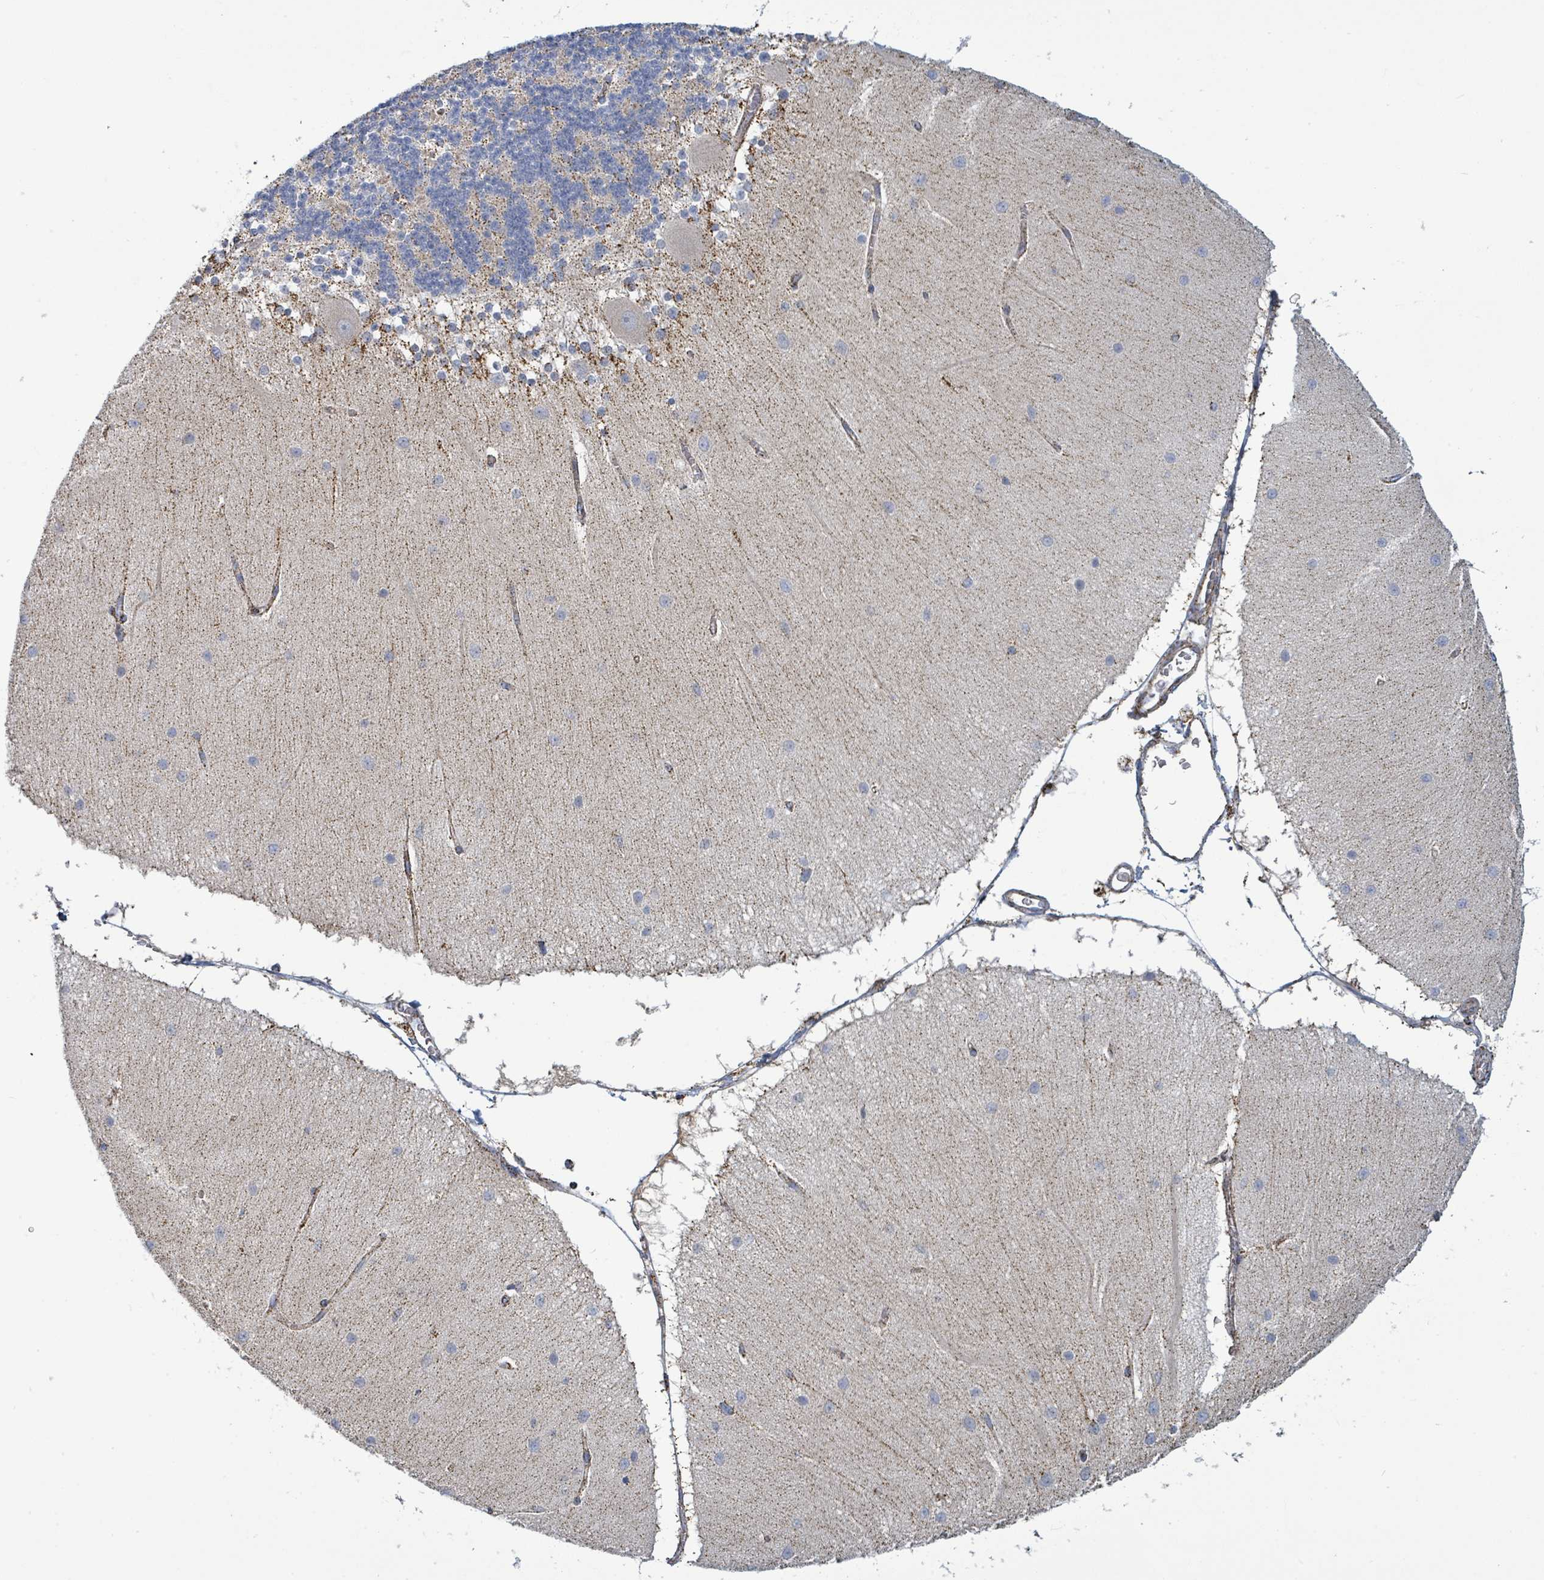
{"staining": {"intensity": "negative", "quantity": "none", "location": "none"}, "tissue": "cerebellum", "cell_type": "Cells in granular layer", "image_type": "normal", "snomed": [{"axis": "morphology", "description": "Normal tissue, NOS"}, {"axis": "topography", "description": "Cerebellum"}], "caption": "Cells in granular layer show no significant expression in unremarkable cerebellum. (DAB (3,3'-diaminobenzidine) IHC visualized using brightfield microscopy, high magnification).", "gene": "SUCLG2", "patient": {"sex": "female", "age": 54}}